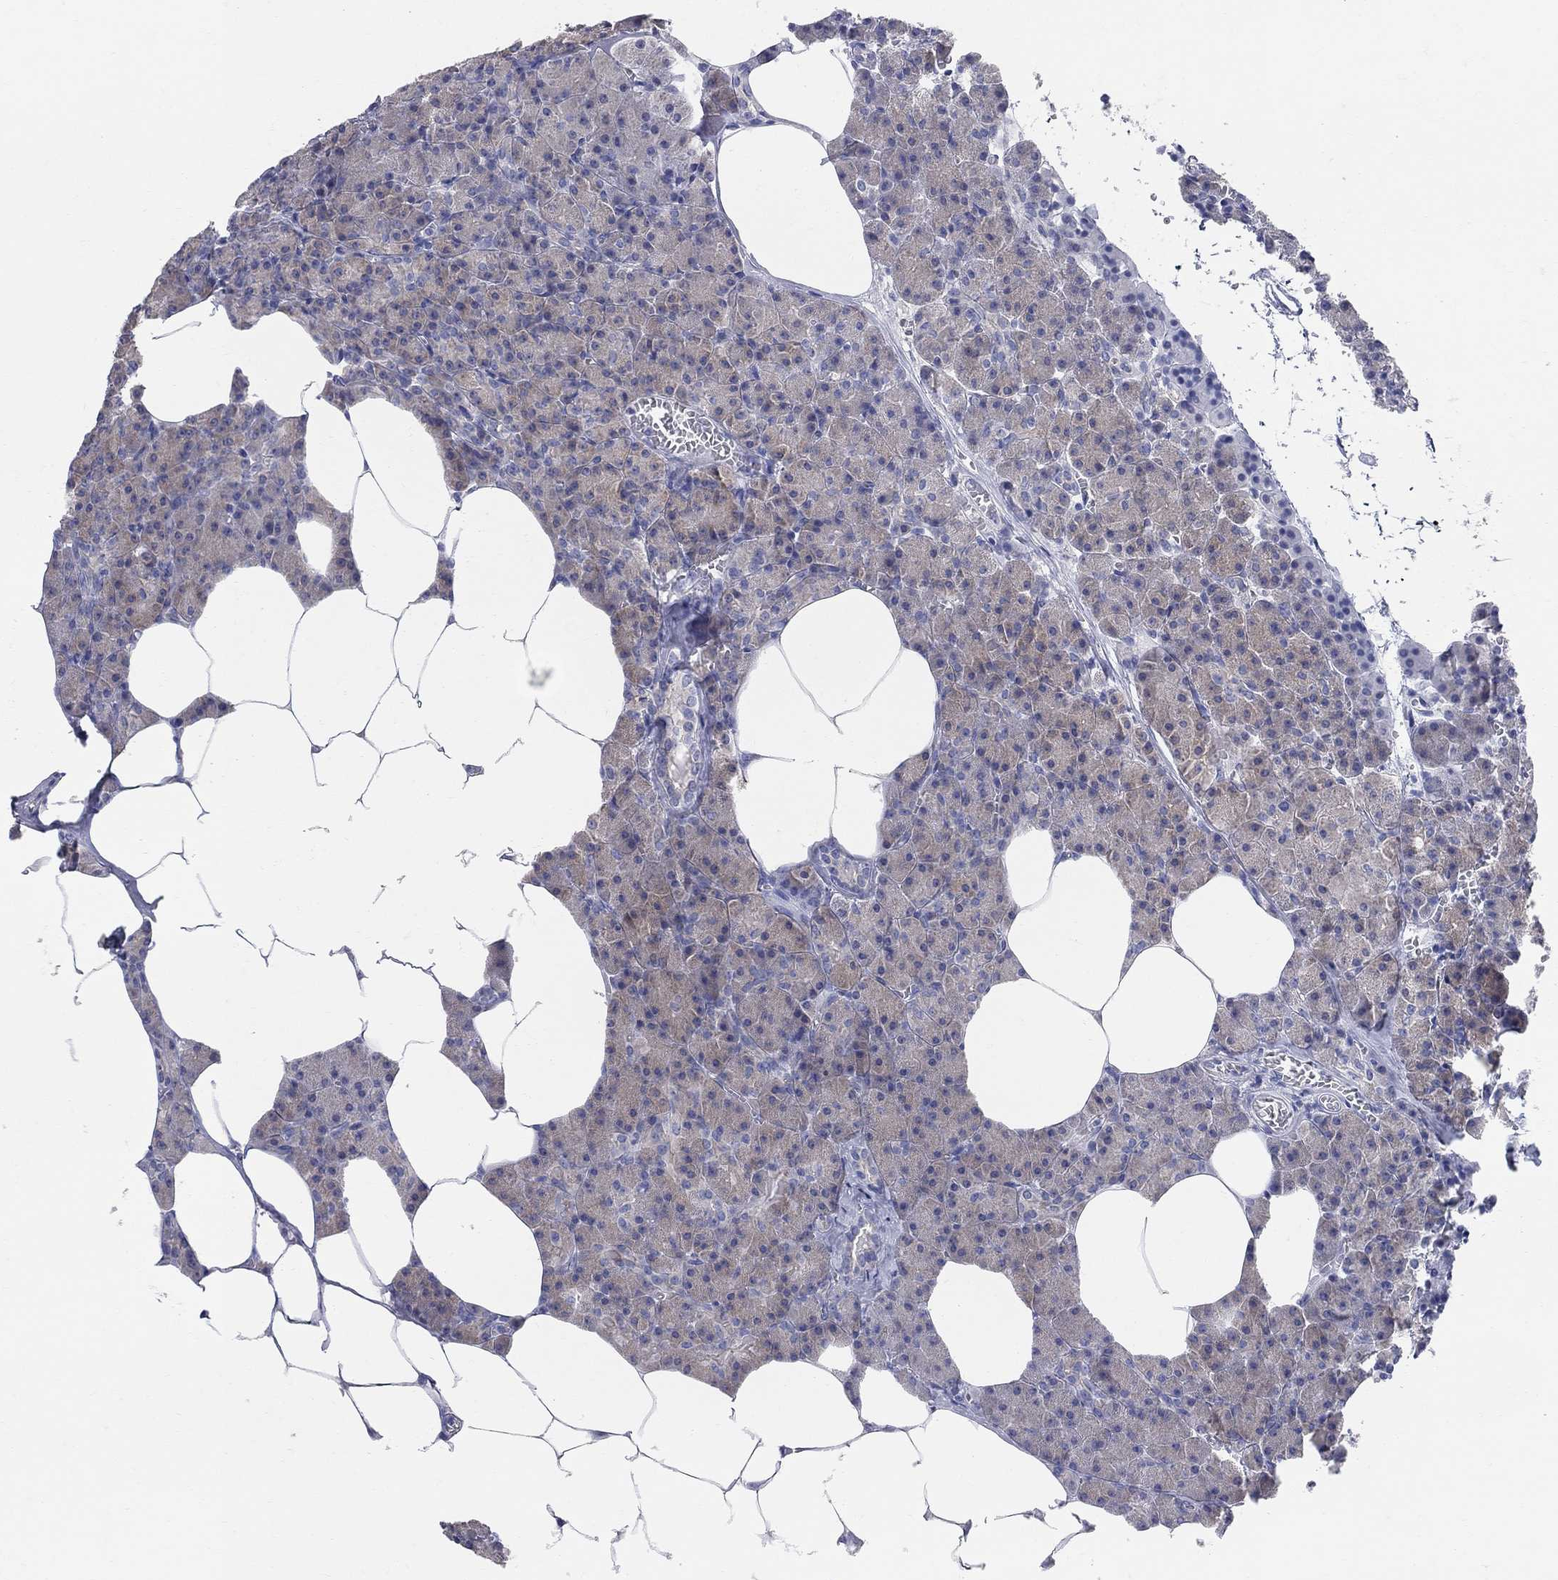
{"staining": {"intensity": "weak", "quantity": "<25%", "location": "cytoplasmic/membranous"}, "tissue": "pancreas", "cell_type": "Exocrine glandular cells", "image_type": "normal", "snomed": [{"axis": "morphology", "description": "Normal tissue, NOS"}, {"axis": "topography", "description": "Pancreas"}], "caption": "Immunohistochemistry micrograph of benign pancreas: human pancreas stained with DAB shows no significant protein positivity in exocrine glandular cells.", "gene": "AOX1", "patient": {"sex": "female", "age": 45}}